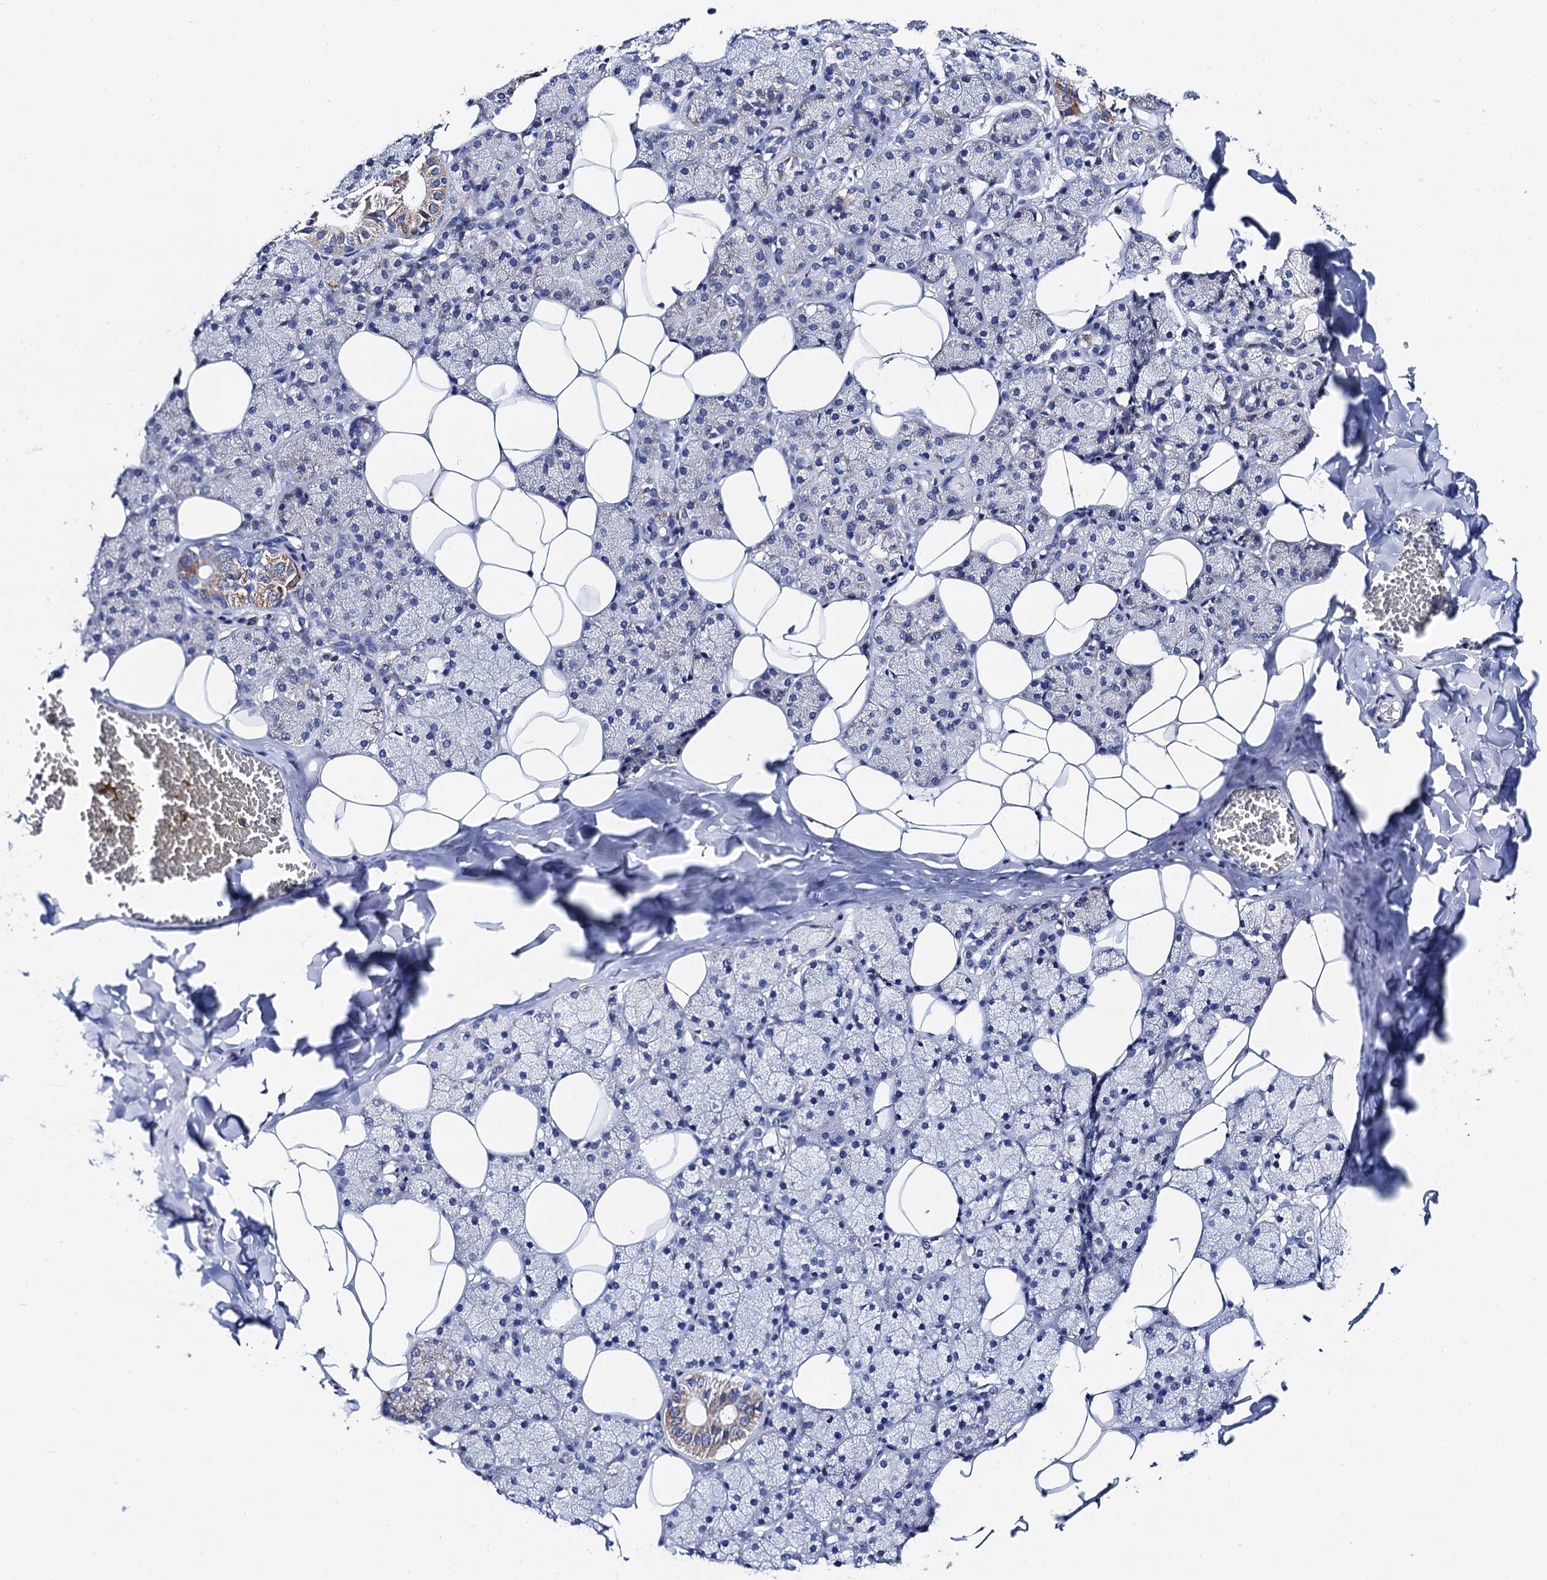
{"staining": {"intensity": "moderate", "quantity": "<25%", "location": "cytoplasmic/membranous"}, "tissue": "salivary gland", "cell_type": "Glandular cells", "image_type": "normal", "snomed": [{"axis": "morphology", "description": "Normal tissue, NOS"}, {"axis": "topography", "description": "Salivary gland"}], "caption": "Immunohistochemistry (IHC) (DAB) staining of unremarkable human salivary gland demonstrates moderate cytoplasmic/membranous protein staining in about <25% of glandular cells.", "gene": "ACADSB", "patient": {"sex": "female", "age": 33}}